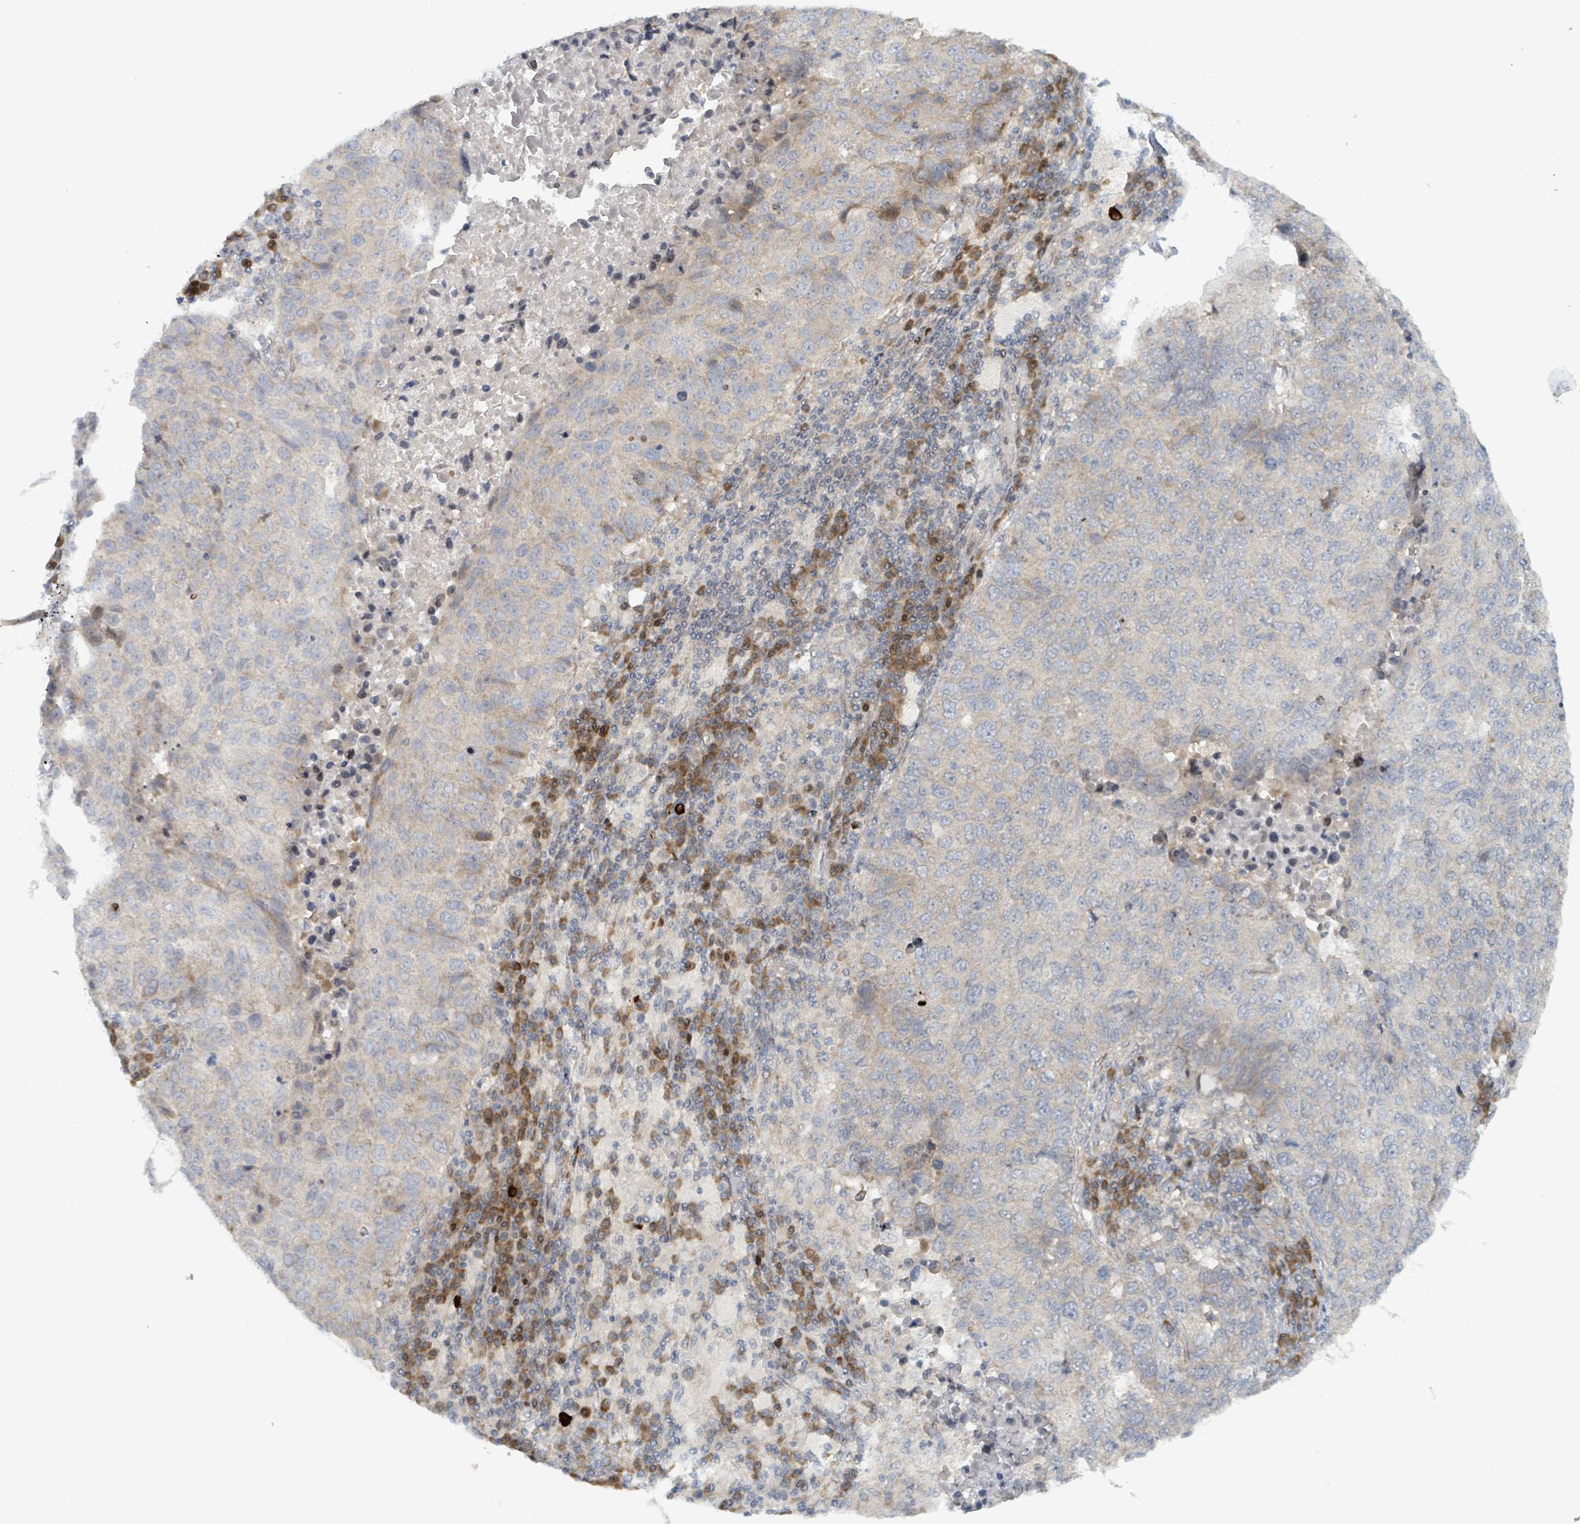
{"staining": {"intensity": "weak", "quantity": "<25%", "location": "cytoplasmic/membranous"}, "tissue": "lung cancer", "cell_type": "Tumor cells", "image_type": "cancer", "snomed": [{"axis": "morphology", "description": "Squamous cell carcinoma, NOS"}, {"axis": "topography", "description": "Lung"}], "caption": "Immunohistochemistry (IHC) histopathology image of human lung cancer (squamous cell carcinoma) stained for a protein (brown), which demonstrates no staining in tumor cells.", "gene": "RPL32", "patient": {"sex": "male", "age": 73}}